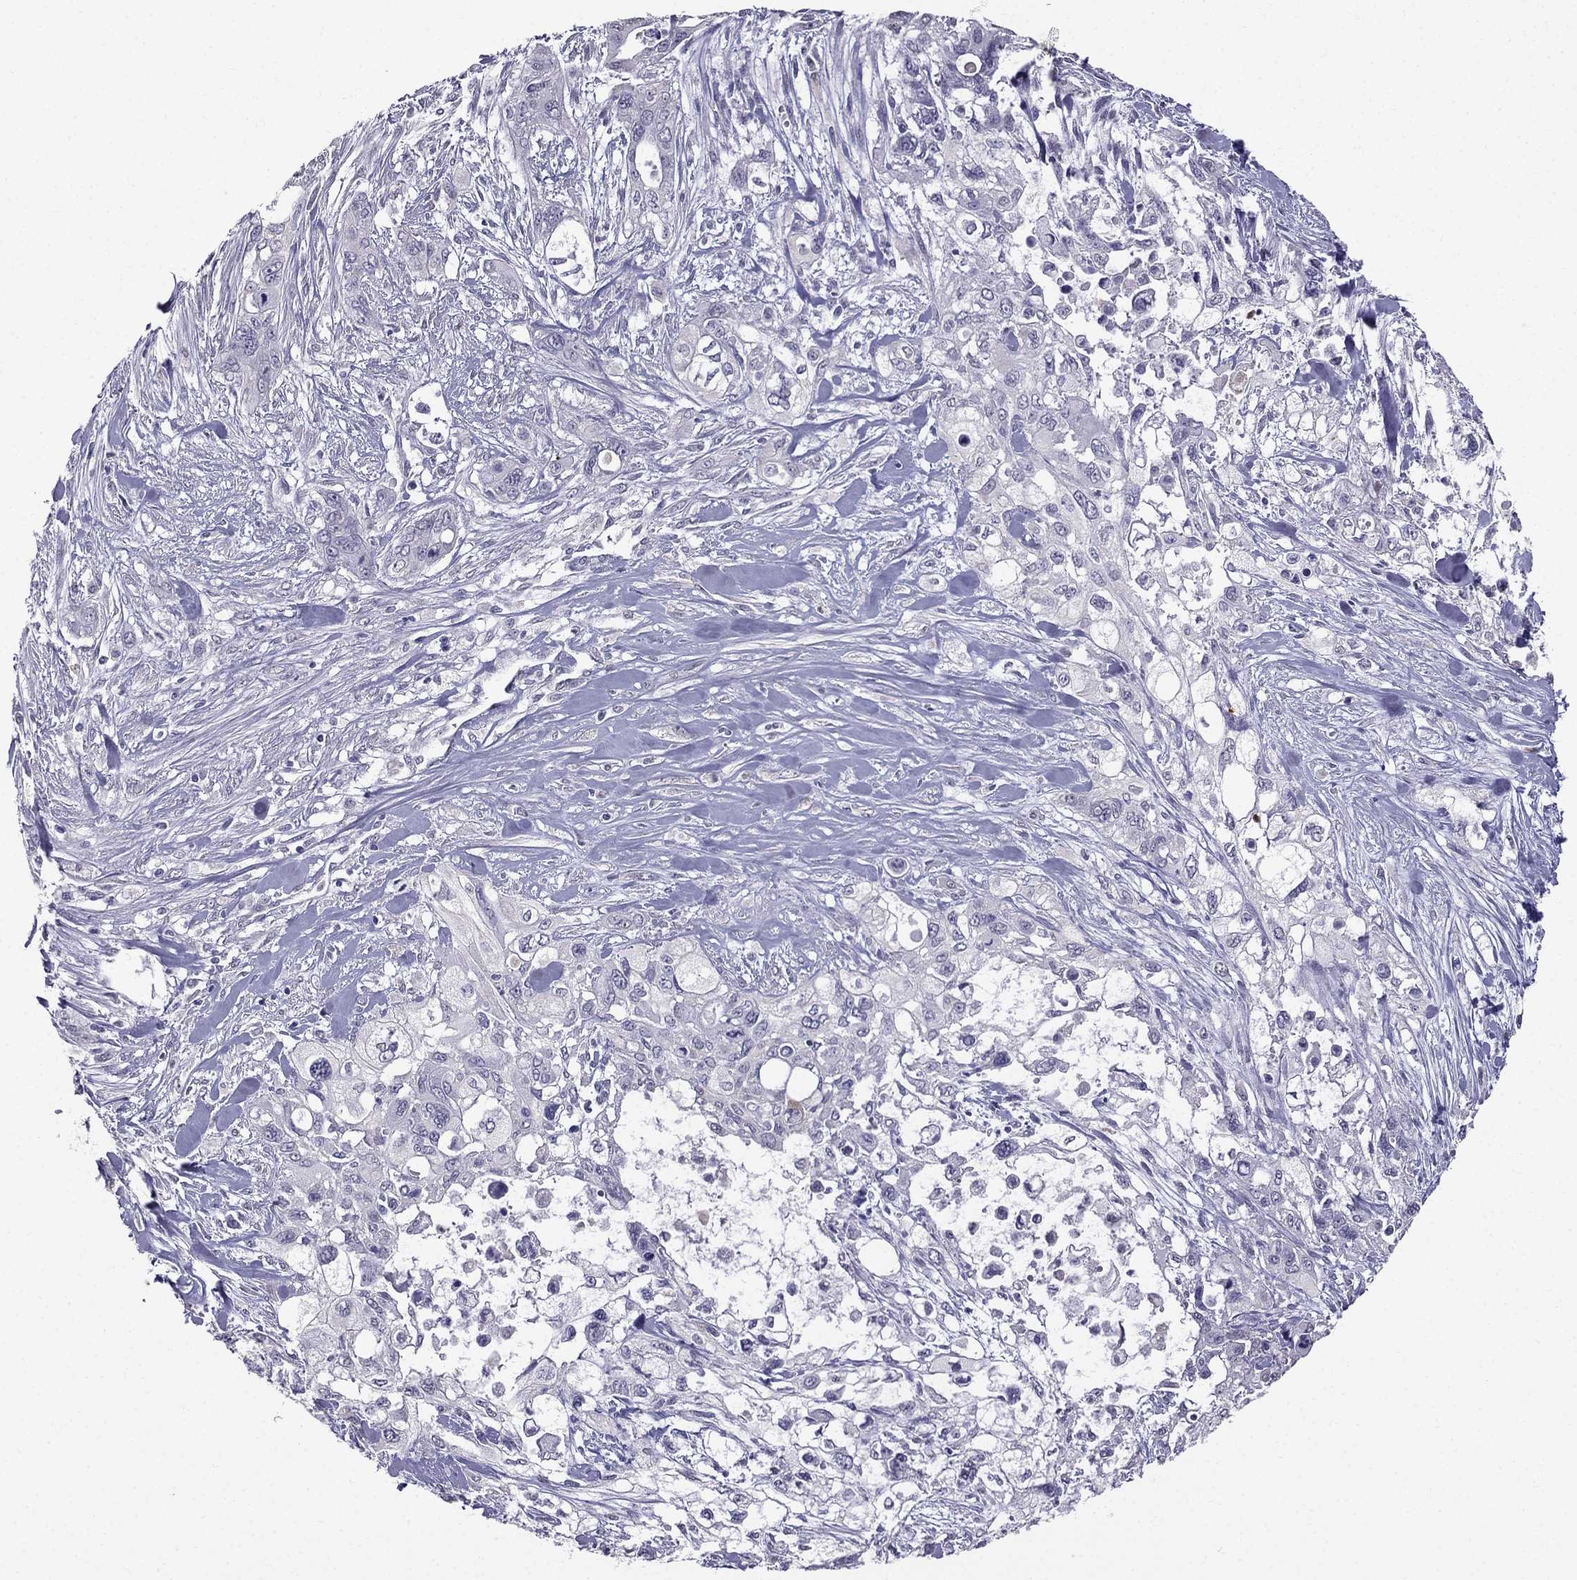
{"staining": {"intensity": "negative", "quantity": "none", "location": "none"}, "tissue": "pancreatic cancer", "cell_type": "Tumor cells", "image_type": "cancer", "snomed": [{"axis": "morphology", "description": "Adenocarcinoma, NOS"}, {"axis": "topography", "description": "Pancreas"}], "caption": "Tumor cells show no significant staining in pancreatic cancer.", "gene": "SCG5", "patient": {"sex": "male", "age": 47}}